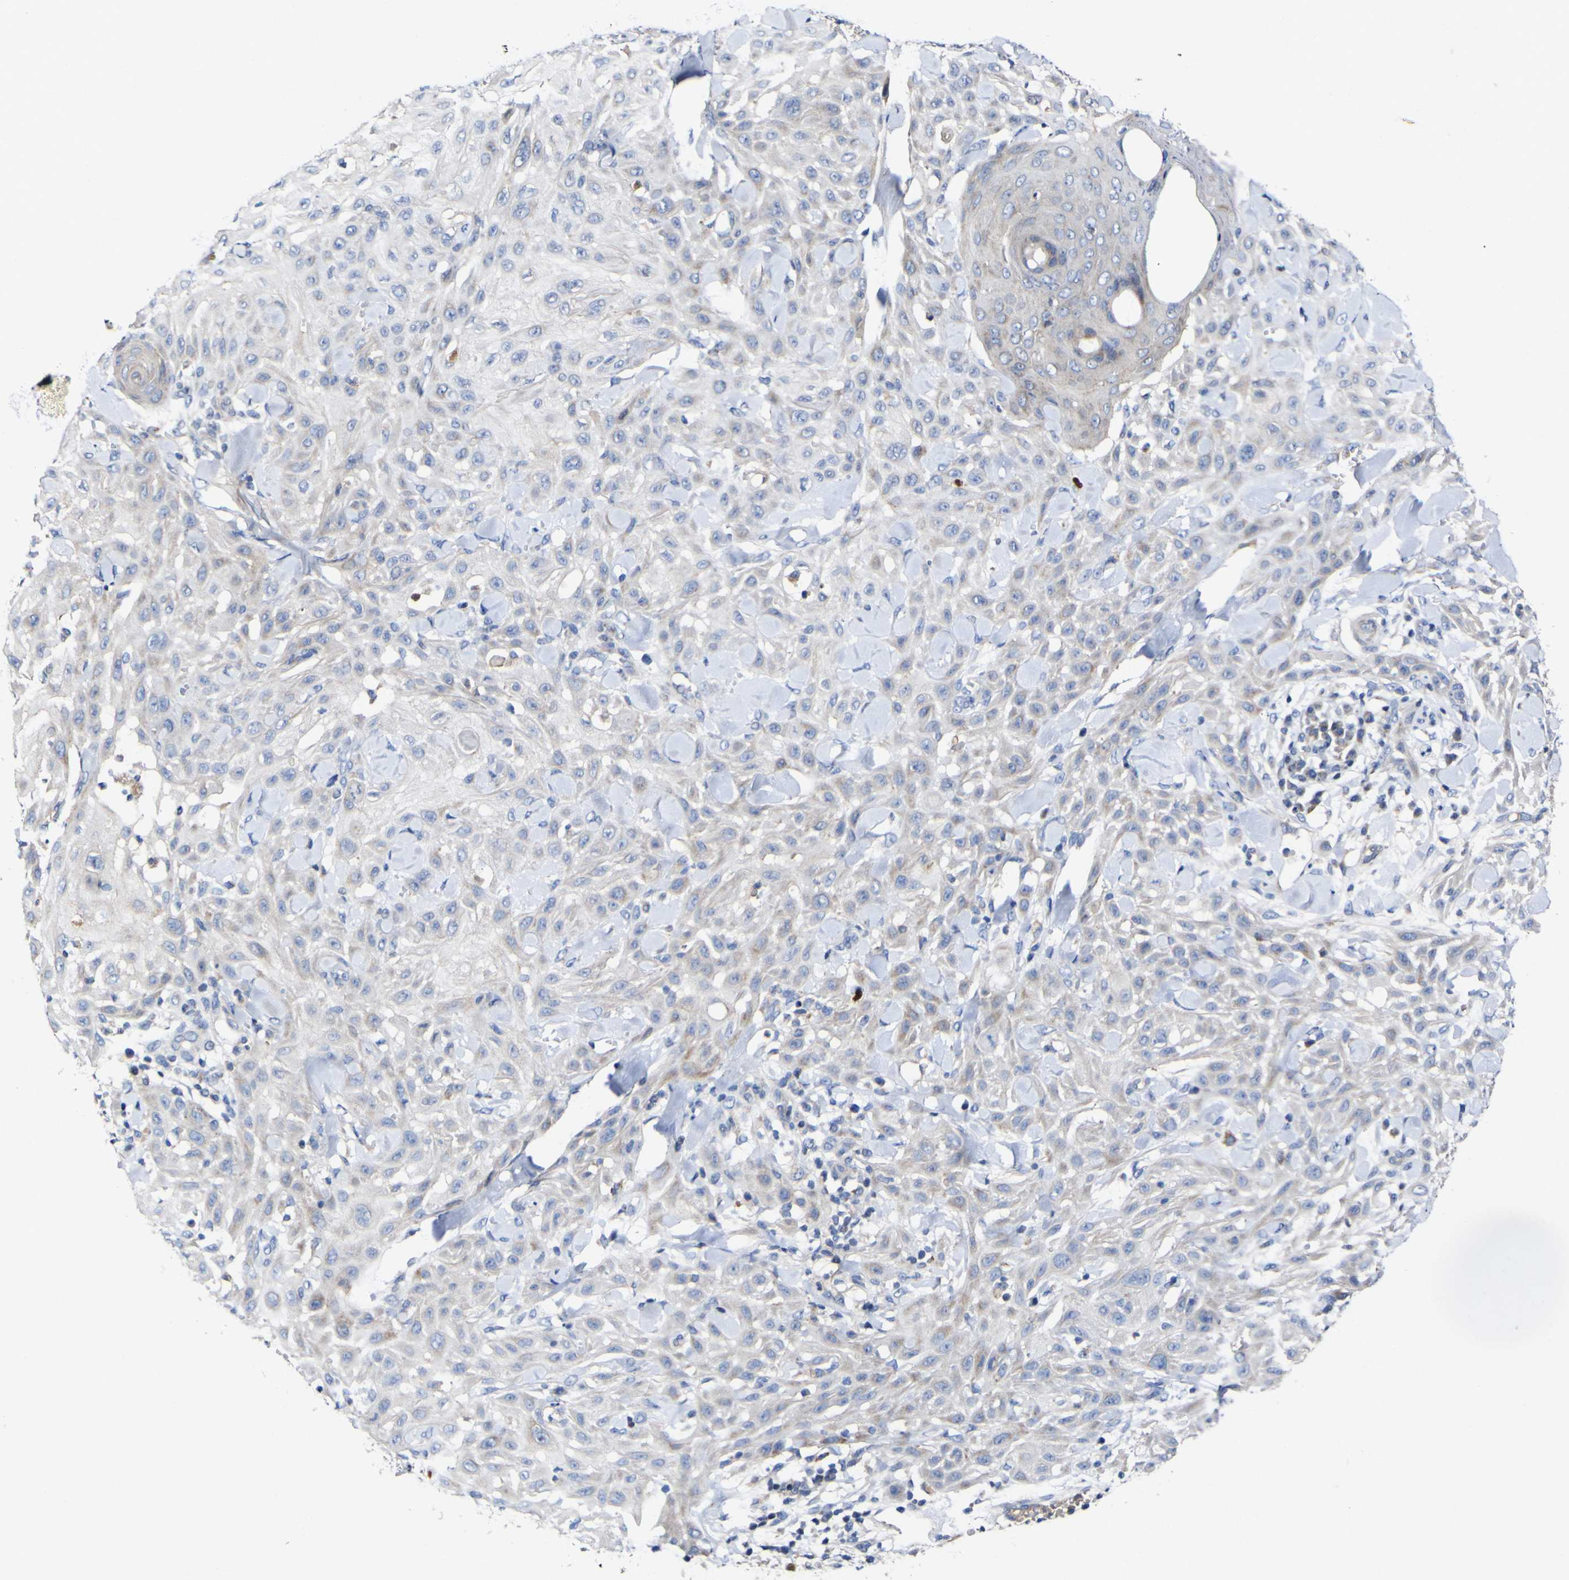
{"staining": {"intensity": "weak", "quantity": "<25%", "location": "cytoplasmic/membranous"}, "tissue": "skin cancer", "cell_type": "Tumor cells", "image_type": "cancer", "snomed": [{"axis": "morphology", "description": "Squamous cell carcinoma, NOS"}, {"axis": "topography", "description": "Skin"}], "caption": "Tumor cells show no significant protein positivity in skin cancer. Nuclei are stained in blue.", "gene": "CCDC90B", "patient": {"sex": "male", "age": 24}}